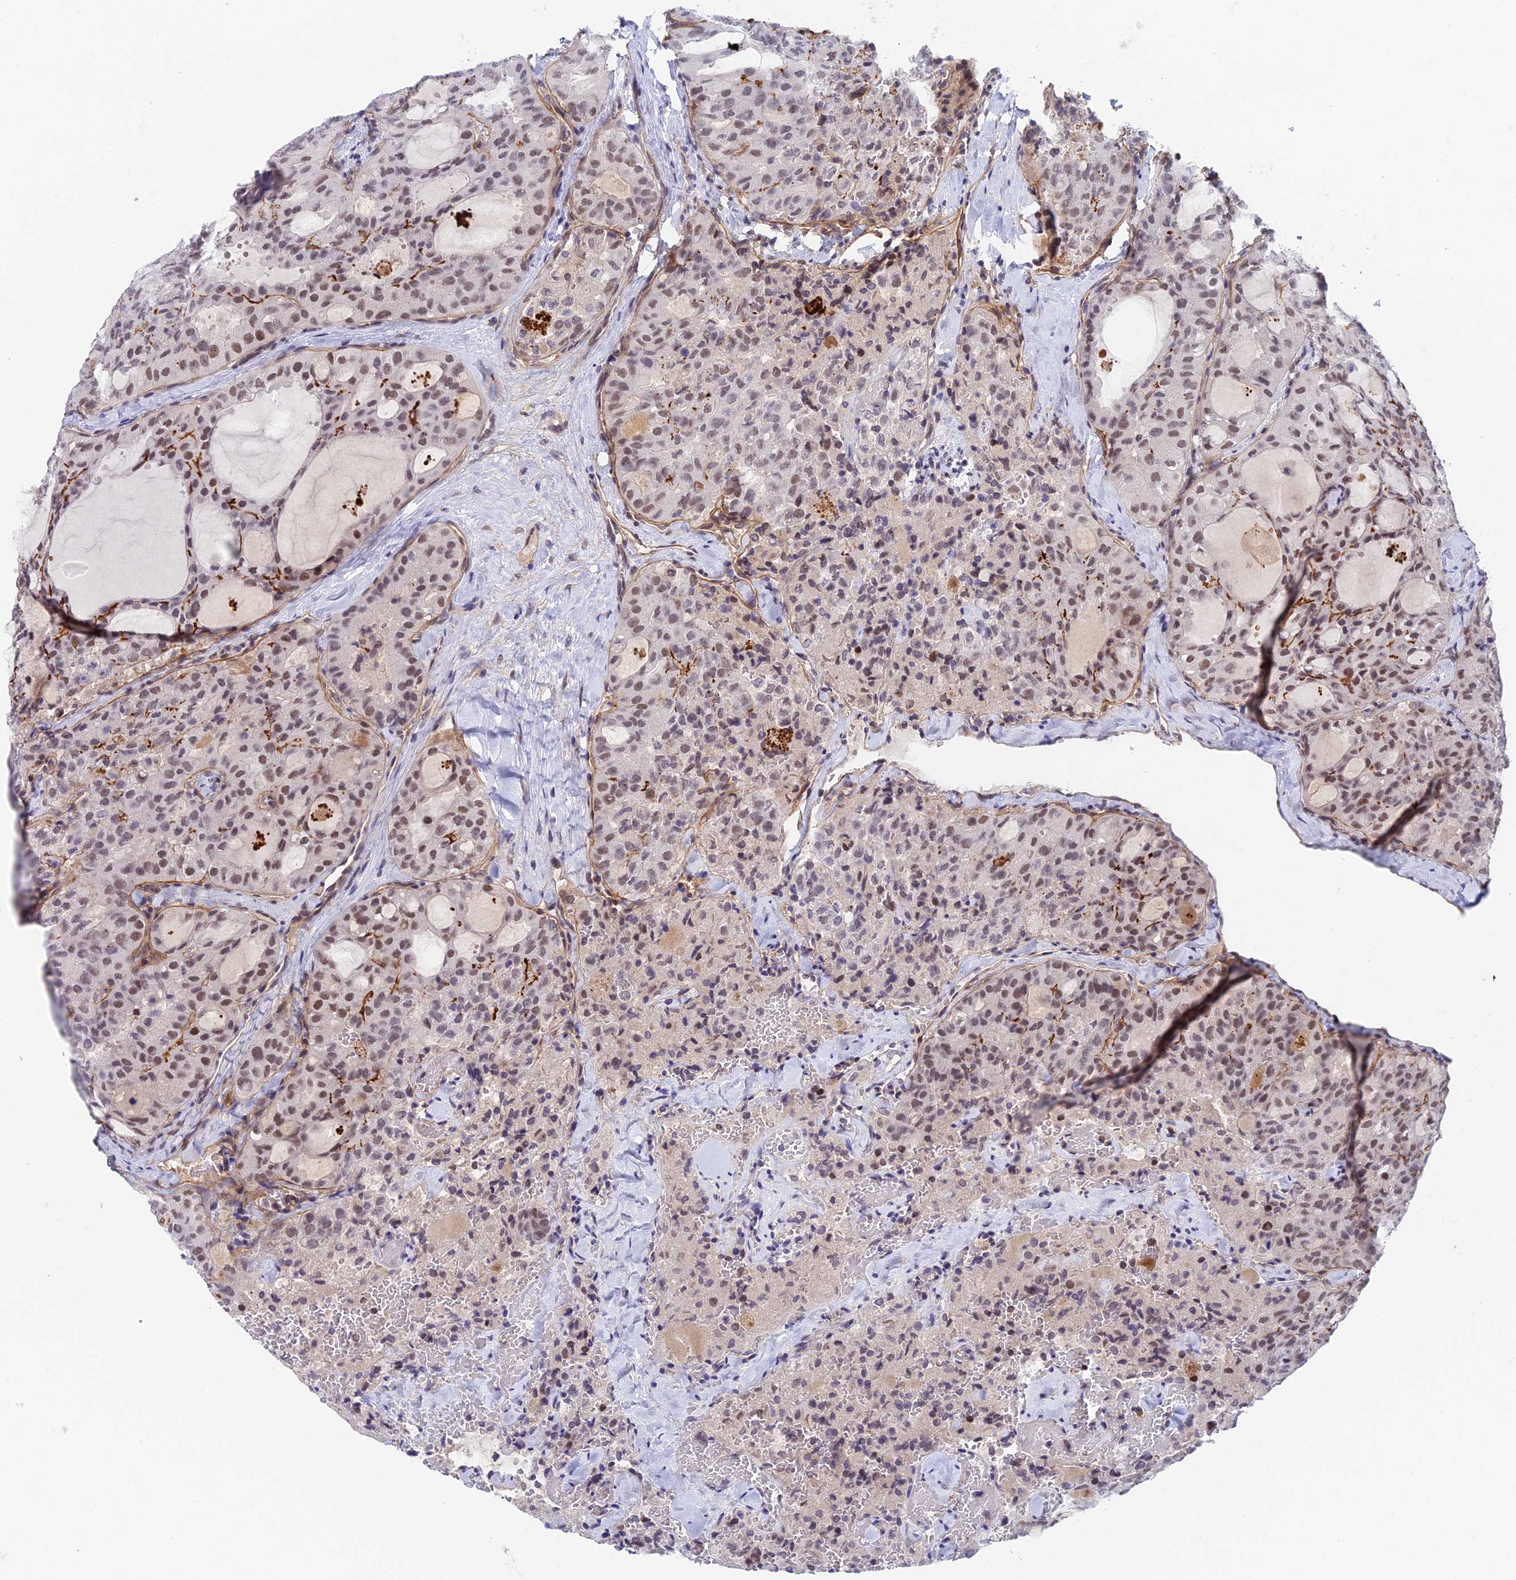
{"staining": {"intensity": "weak", "quantity": "<25%", "location": "nuclear"}, "tissue": "thyroid cancer", "cell_type": "Tumor cells", "image_type": "cancer", "snomed": [{"axis": "morphology", "description": "Follicular adenoma carcinoma, NOS"}, {"axis": "topography", "description": "Thyroid gland"}], "caption": "This is an immunohistochemistry histopathology image of follicular adenoma carcinoma (thyroid). There is no staining in tumor cells.", "gene": "NSMCE1", "patient": {"sex": "male", "age": 75}}